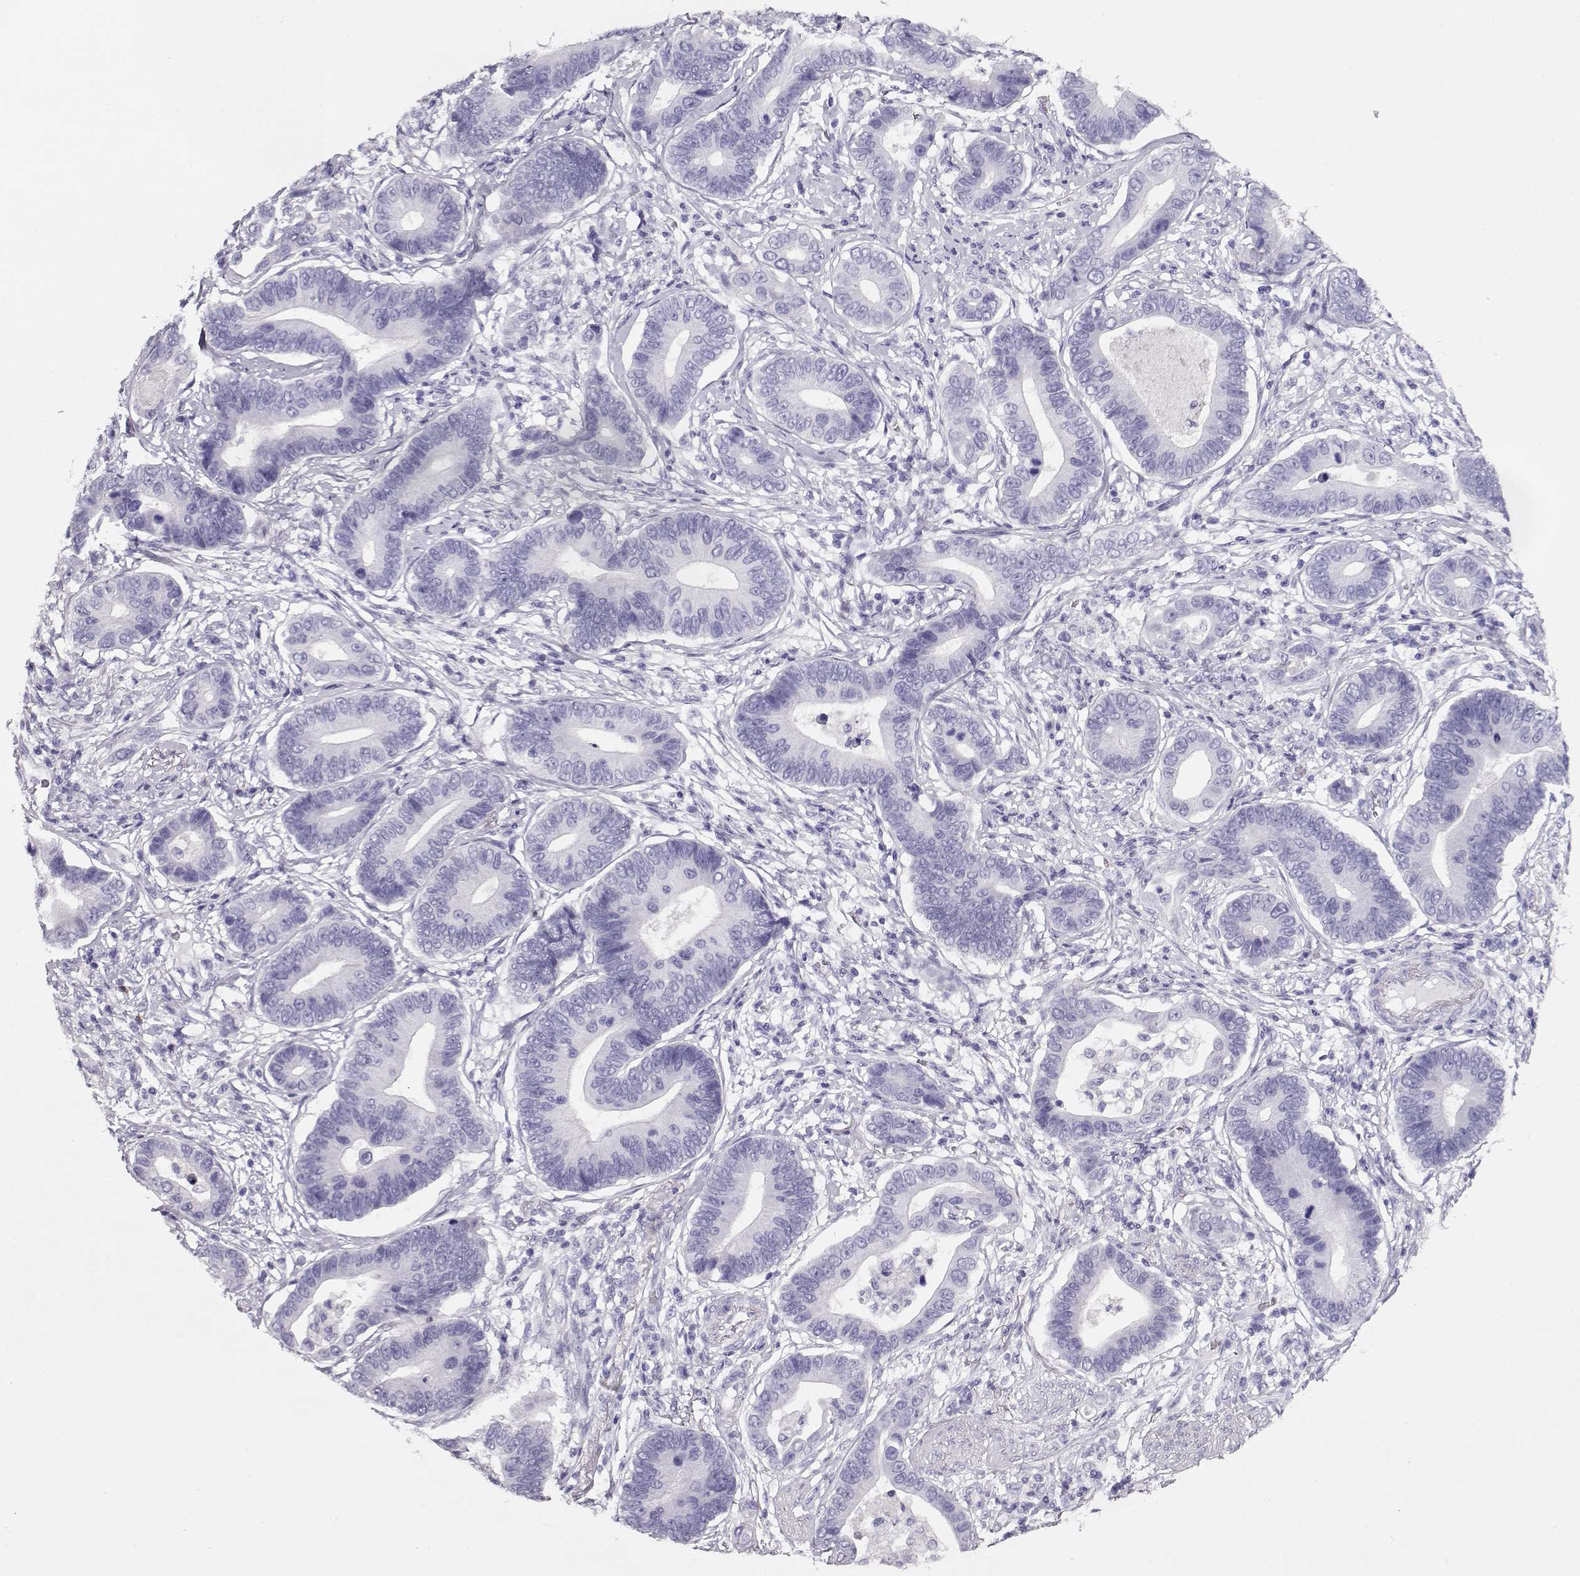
{"staining": {"intensity": "negative", "quantity": "none", "location": "none"}, "tissue": "stomach cancer", "cell_type": "Tumor cells", "image_type": "cancer", "snomed": [{"axis": "morphology", "description": "Adenocarcinoma, NOS"}, {"axis": "topography", "description": "Stomach"}], "caption": "Histopathology image shows no significant protein staining in tumor cells of stomach cancer (adenocarcinoma).", "gene": "CRX", "patient": {"sex": "male", "age": 84}}